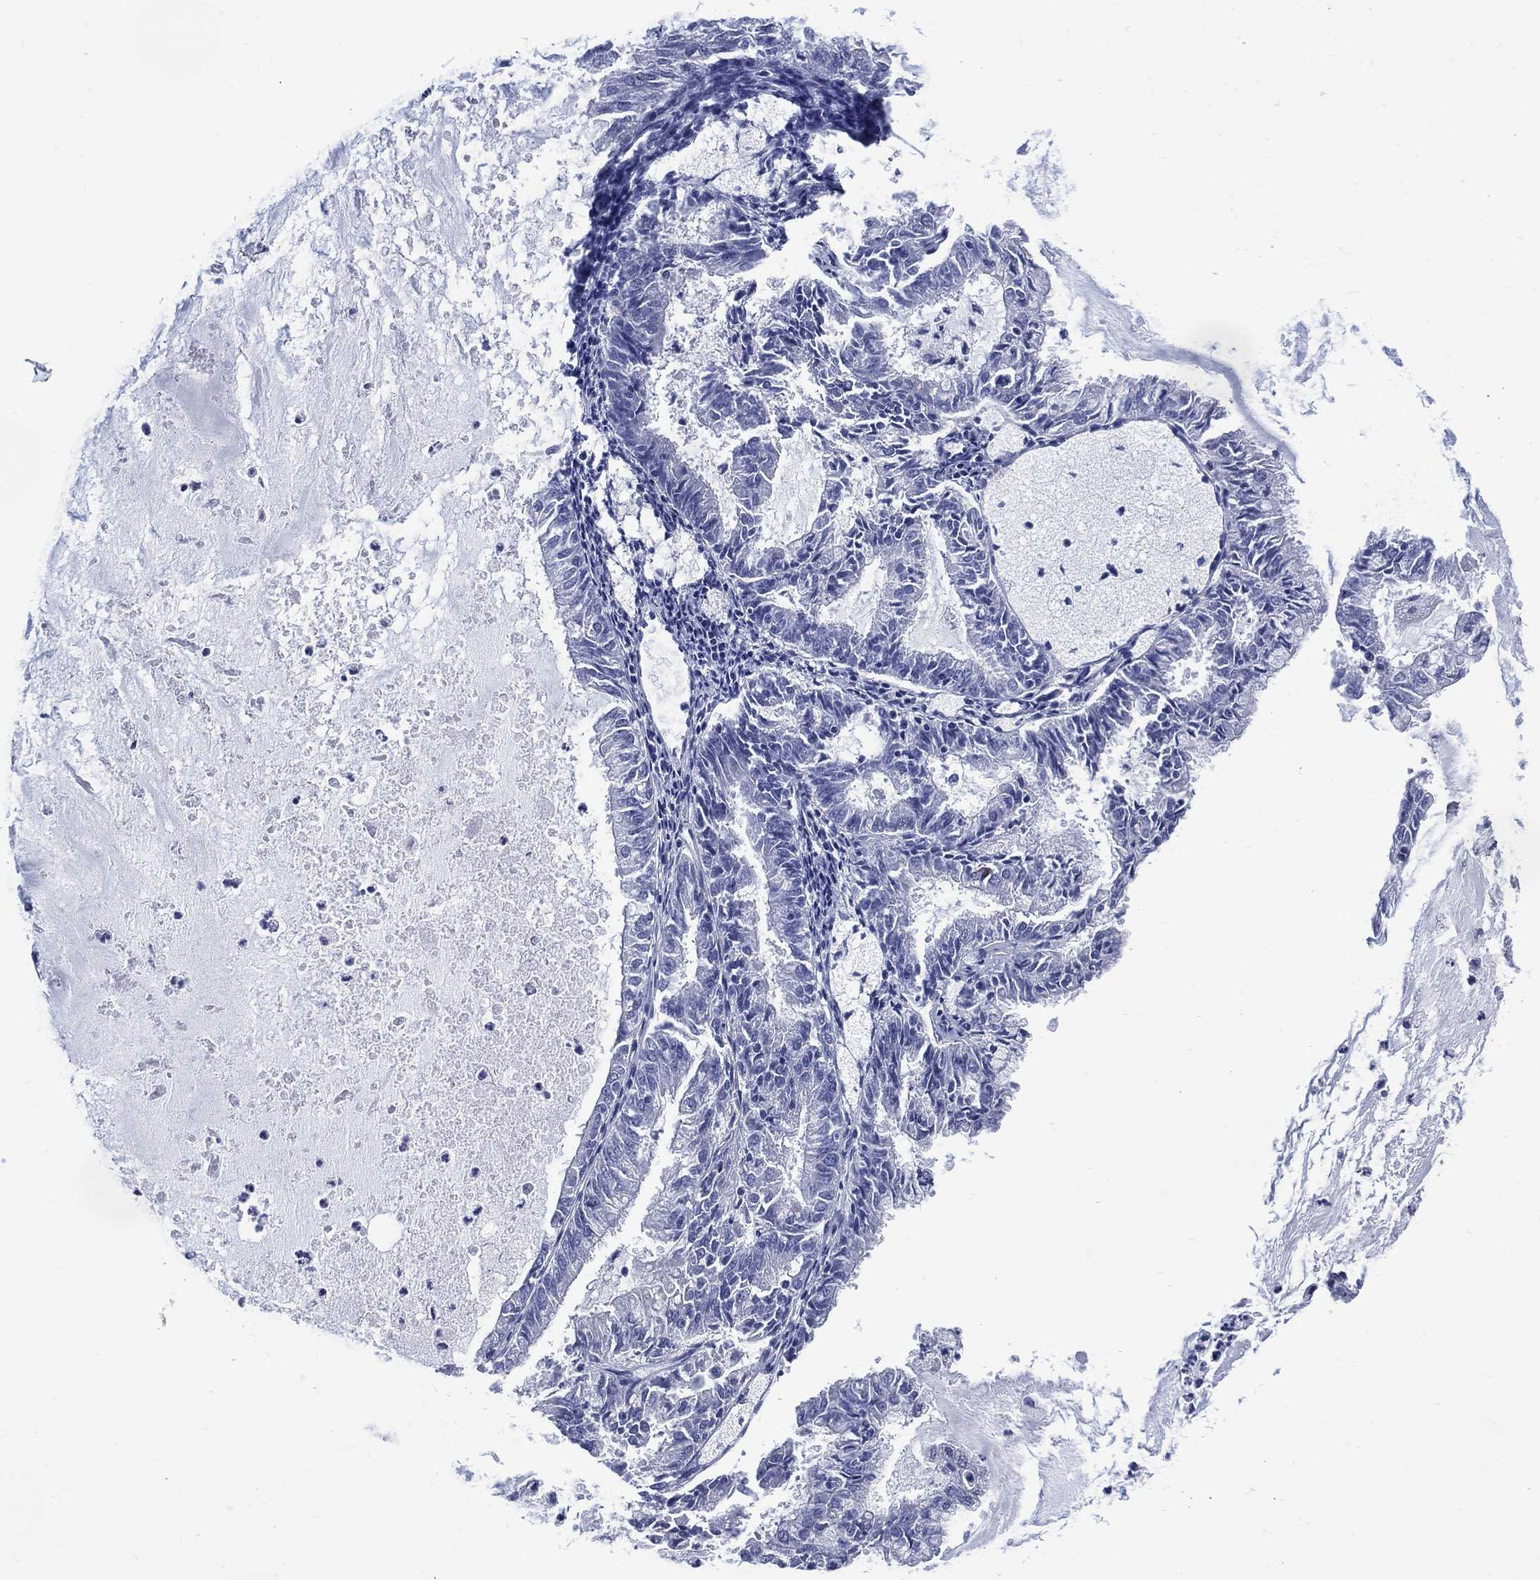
{"staining": {"intensity": "negative", "quantity": "none", "location": "none"}, "tissue": "endometrial cancer", "cell_type": "Tumor cells", "image_type": "cancer", "snomed": [{"axis": "morphology", "description": "Adenocarcinoma, NOS"}, {"axis": "topography", "description": "Endometrium"}], "caption": "Image shows no significant protein staining in tumor cells of adenocarcinoma (endometrial).", "gene": "DDI1", "patient": {"sex": "female", "age": 57}}